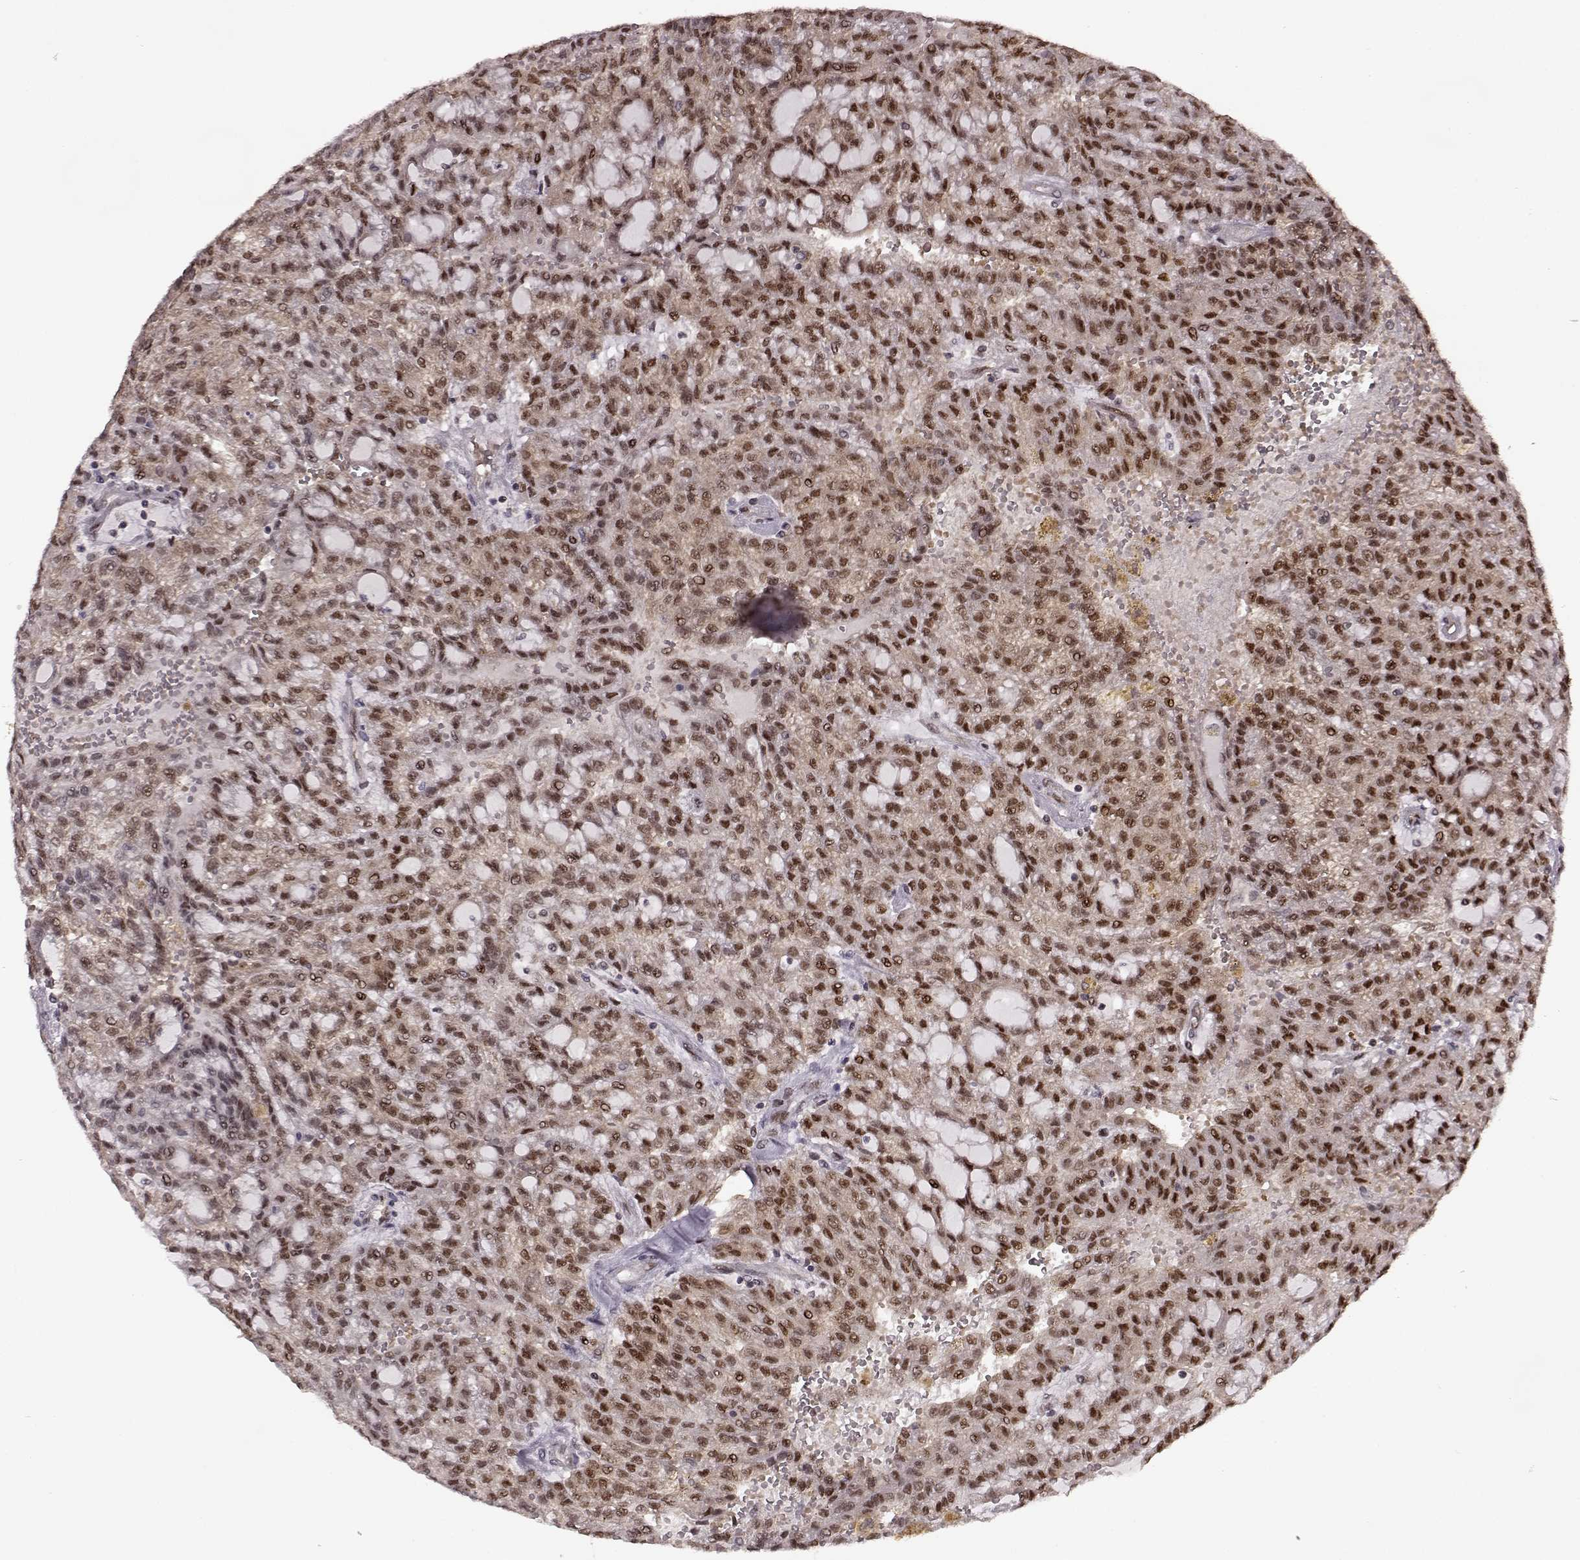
{"staining": {"intensity": "moderate", "quantity": ">75%", "location": "nuclear"}, "tissue": "renal cancer", "cell_type": "Tumor cells", "image_type": "cancer", "snomed": [{"axis": "morphology", "description": "Adenocarcinoma, NOS"}, {"axis": "topography", "description": "Kidney"}], "caption": "Protein staining displays moderate nuclear expression in about >75% of tumor cells in renal cancer.", "gene": "FTO", "patient": {"sex": "male", "age": 63}}